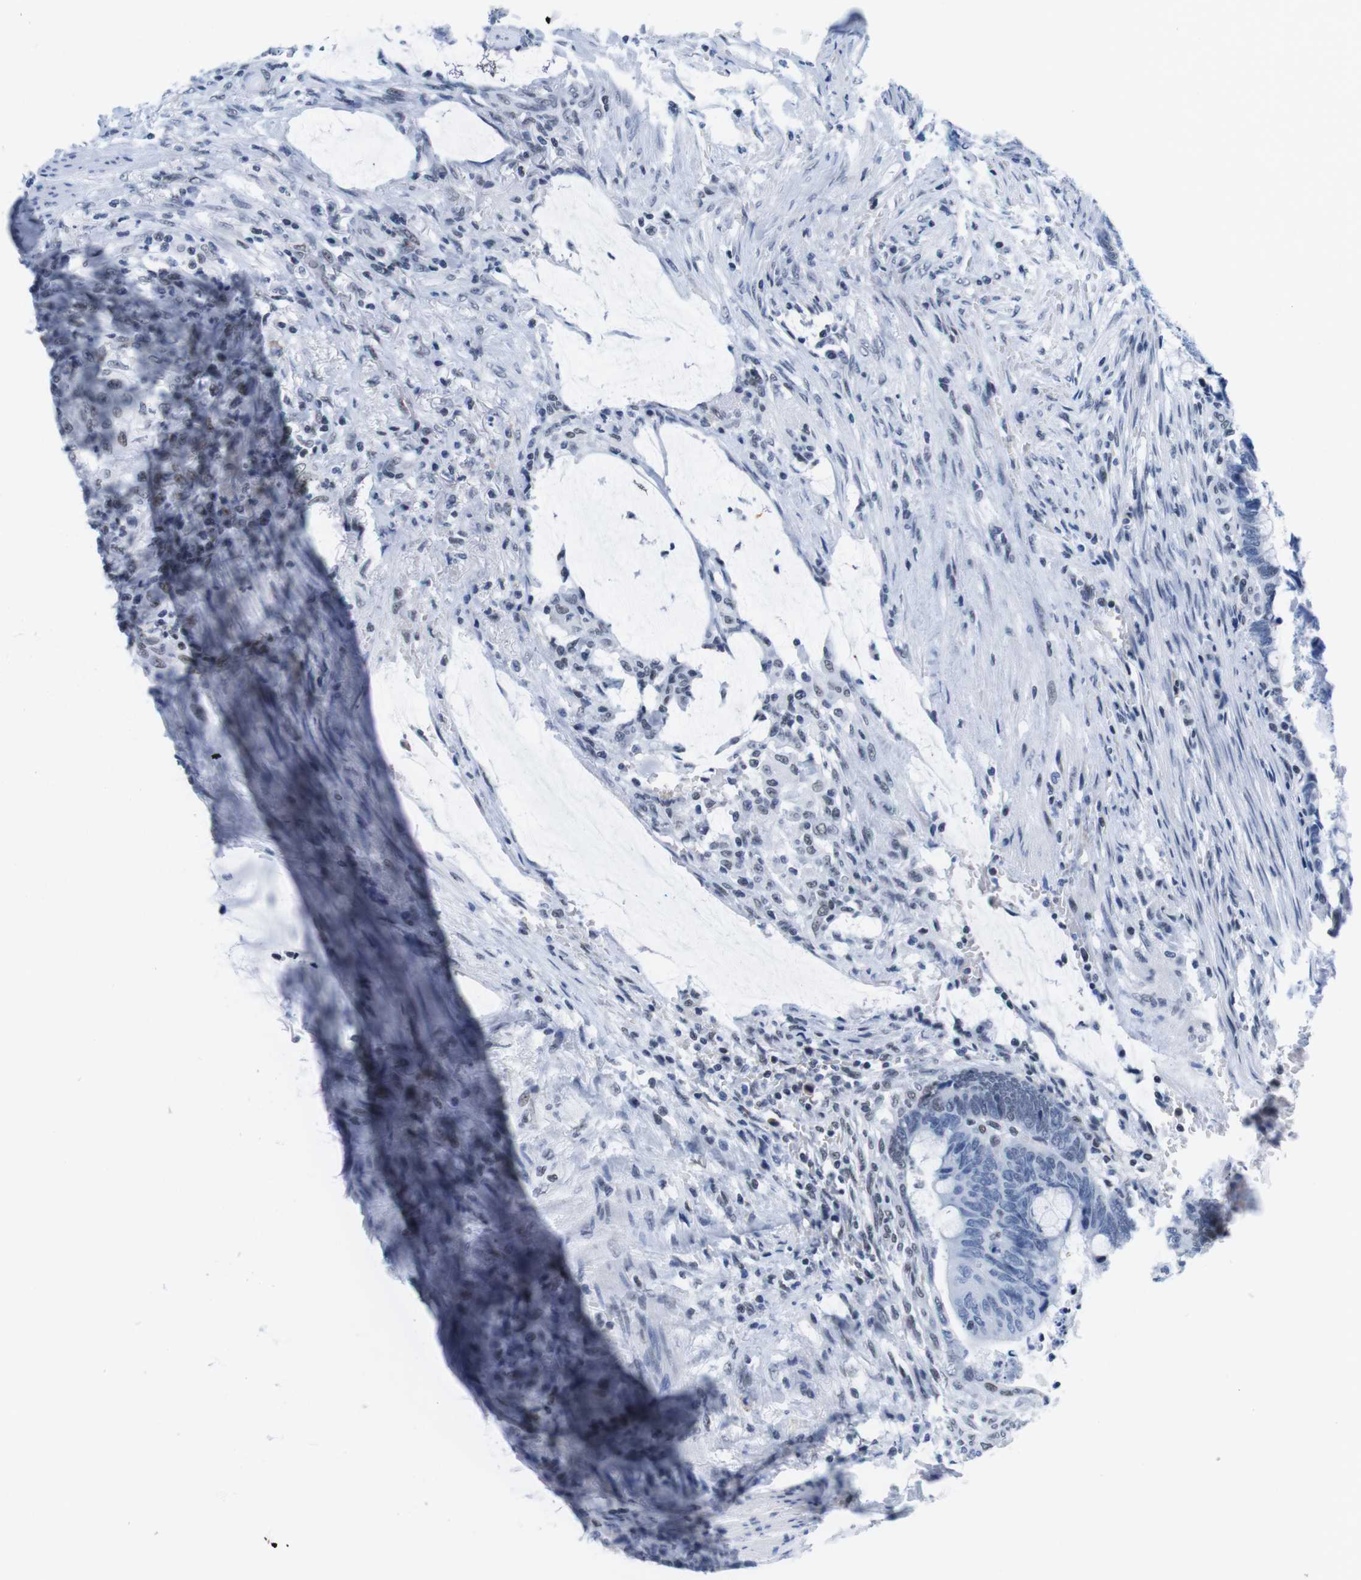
{"staining": {"intensity": "negative", "quantity": "none", "location": "none"}, "tissue": "colorectal cancer", "cell_type": "Tumor cells", "image_type": "cancer", "snomed": [{"axis": "morphology", "description": "Normal tissue, NOS"}, {"axis": "morphology", "description": "Adenocarcinoma, NOS"}, {"axis": "topography", "description": "Rectum"}, {"axis": "topography", "description": "Peripheral nerve tissue"}], "caption": "Human colorectal cancer (adenocarcinoma) stained for a protein using immunohistochemistry (IHC) demonstrates no staining in tumor cells.", "gene": "IFI16", "patient": {"sex": "male", "age": 92}}